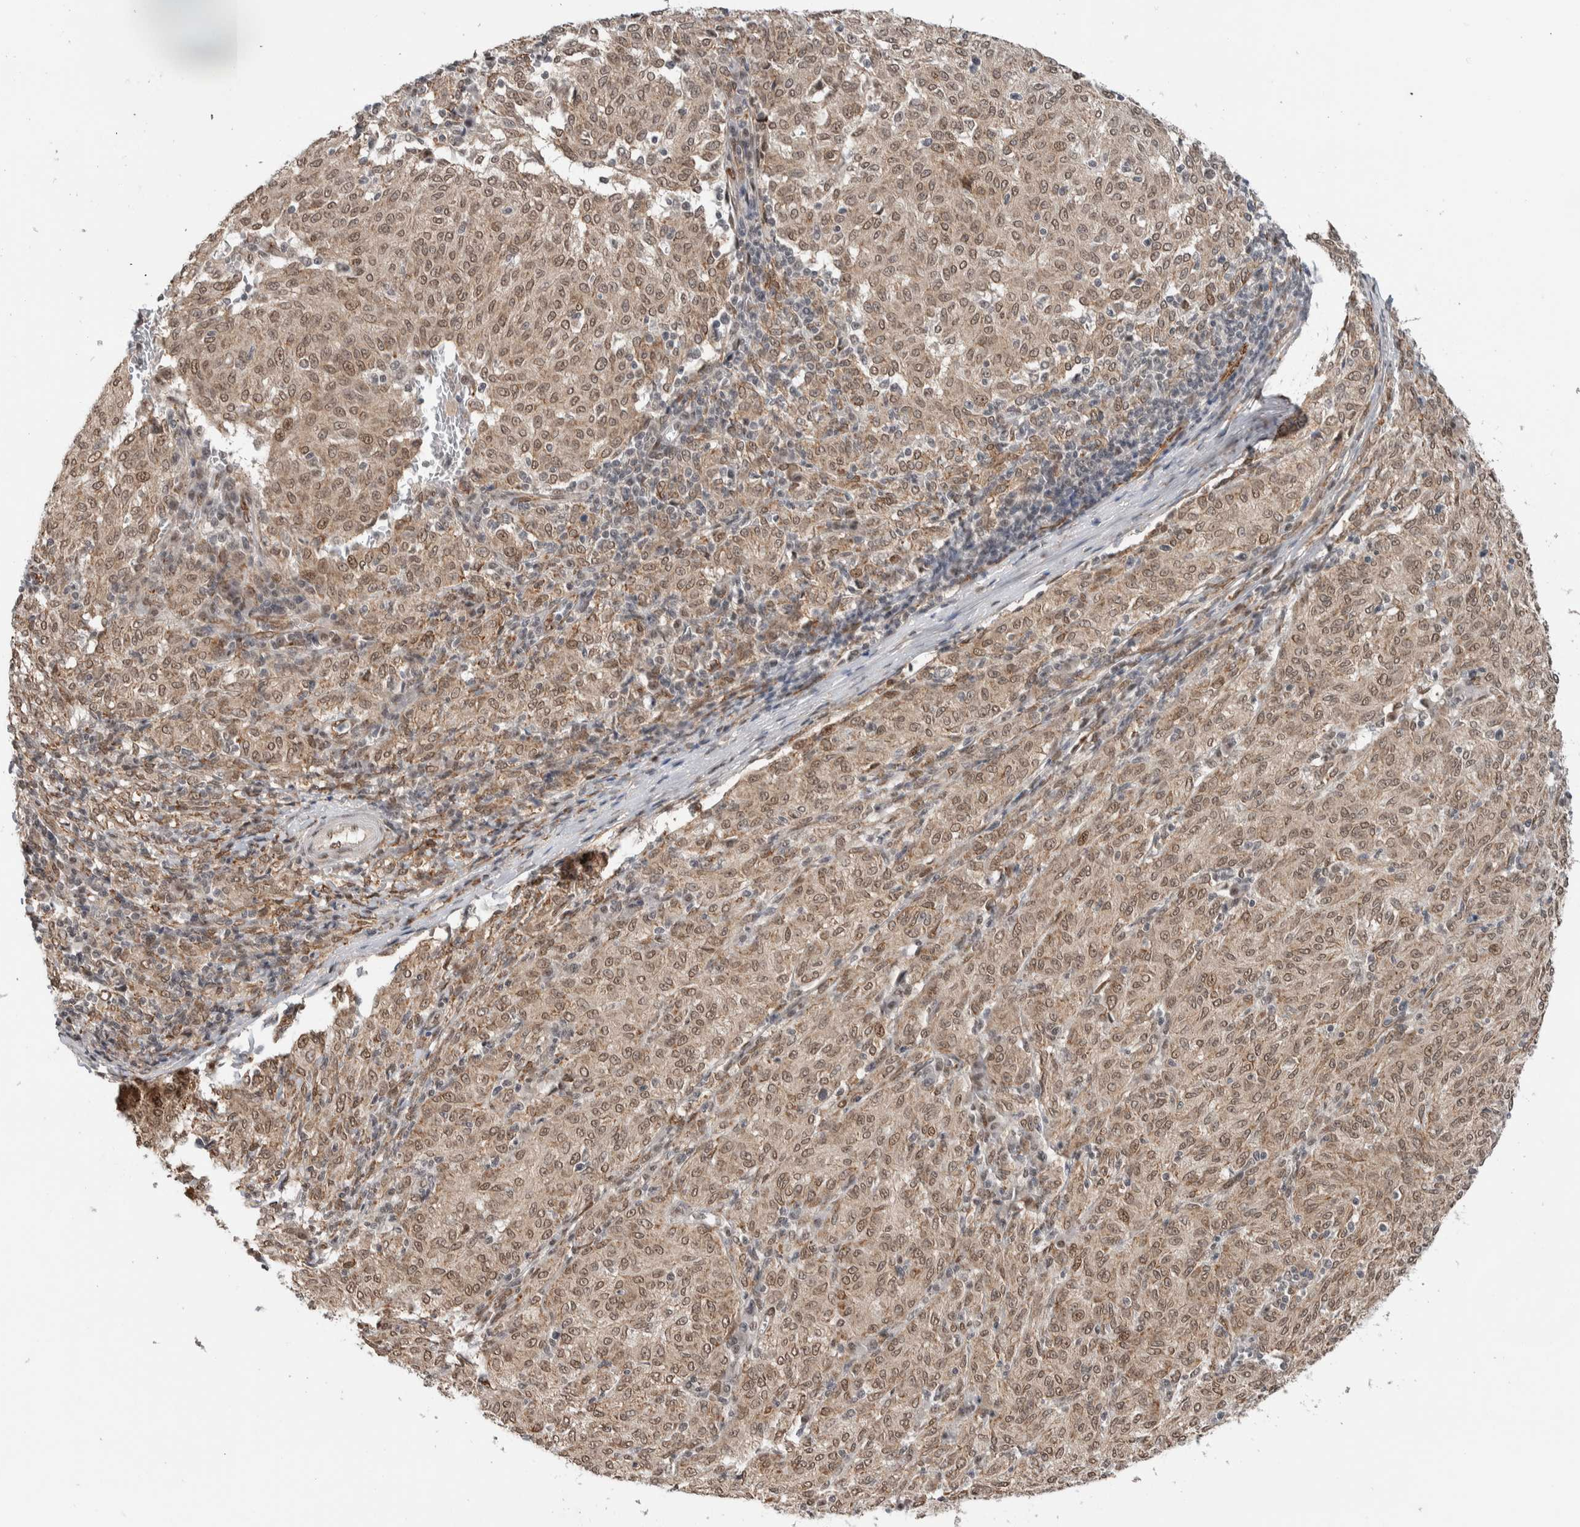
{"staining": {"intensity": "moderate", "quantity": ">75%", "location": "cytoplasmic/membranous,nuclear"}, "tissue": "melanoma", "cell_type": "Tumor cells", "image_type": "cancer", "snomed": [{"axis": "morphology", "description": "Malignant melanoma, NOS"}, {"axis": "topography", "description": "Skin"}], "caption": "Immunohistochemistry photomicrograph of human malignant melanoma stained for a protein (brown), which displays medium levels of moderate cytoplasmic/membranous and nuclear staining in approximately >75% of tumor cells.", "gene": "TNRC18", "patient": {"sex": "female", "age": 72}}